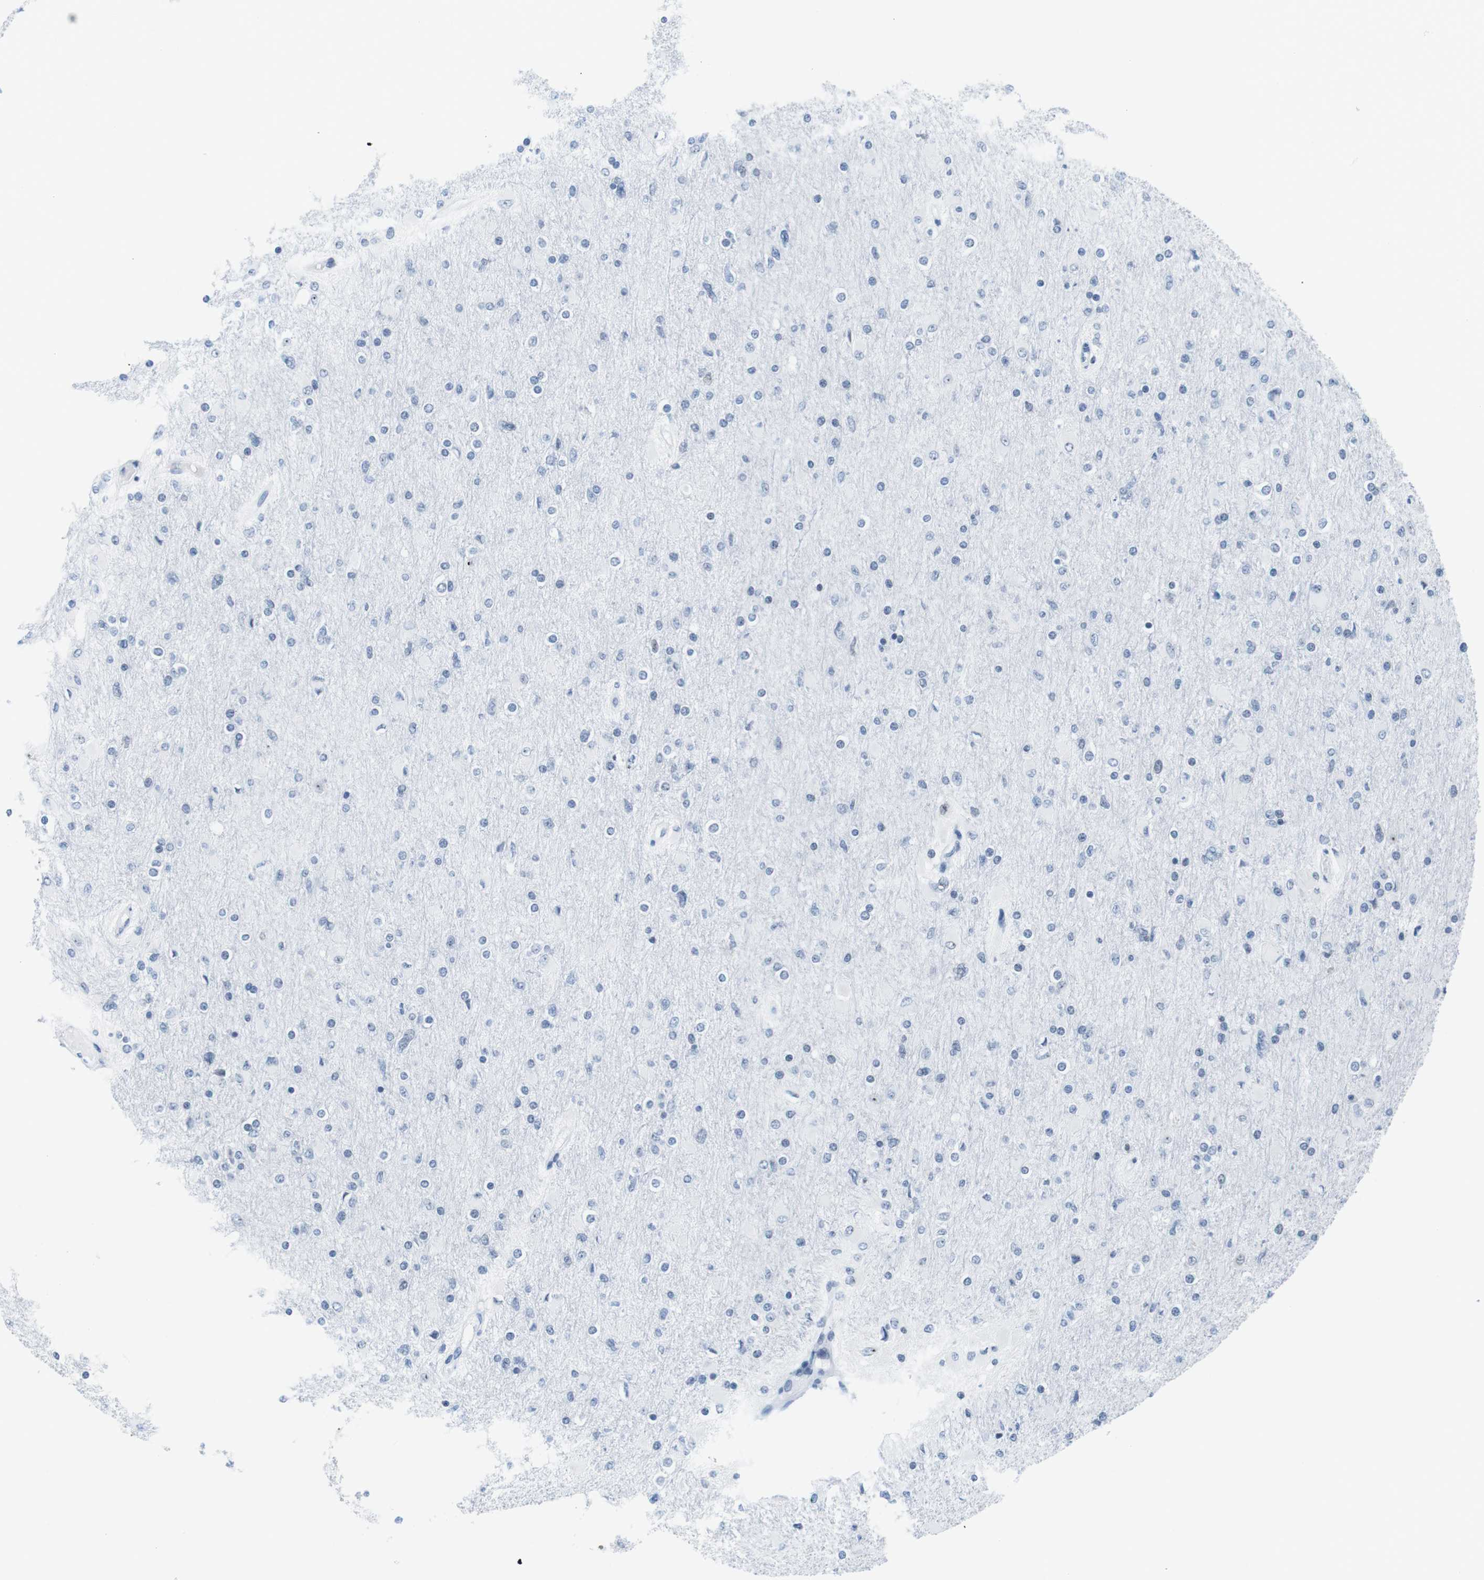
{"staining": {"intensity": "negative", "quantity": "none", "location": "none"}, "tissue": "glioma", "cell_type": "Tumor cells", "image_type": "cancer", "snomed": [{"axis": "morphology", "description": "Glioma, malignant, High grade"}, {"axis": "topography", "description": "Cerebral cortex"}], "caption": "Immunohistochemistry histopathology image of neoplastic tissue: malignant glioma (high-grade) stained with DAB reveals no significant protein positivity in tumor cells. The staining is performed using DAB brown chromogen with nuclei counter-stained in using hematoxylin.", "gene": "NIFK", "patient": {"sex": "female", "age": 36}}